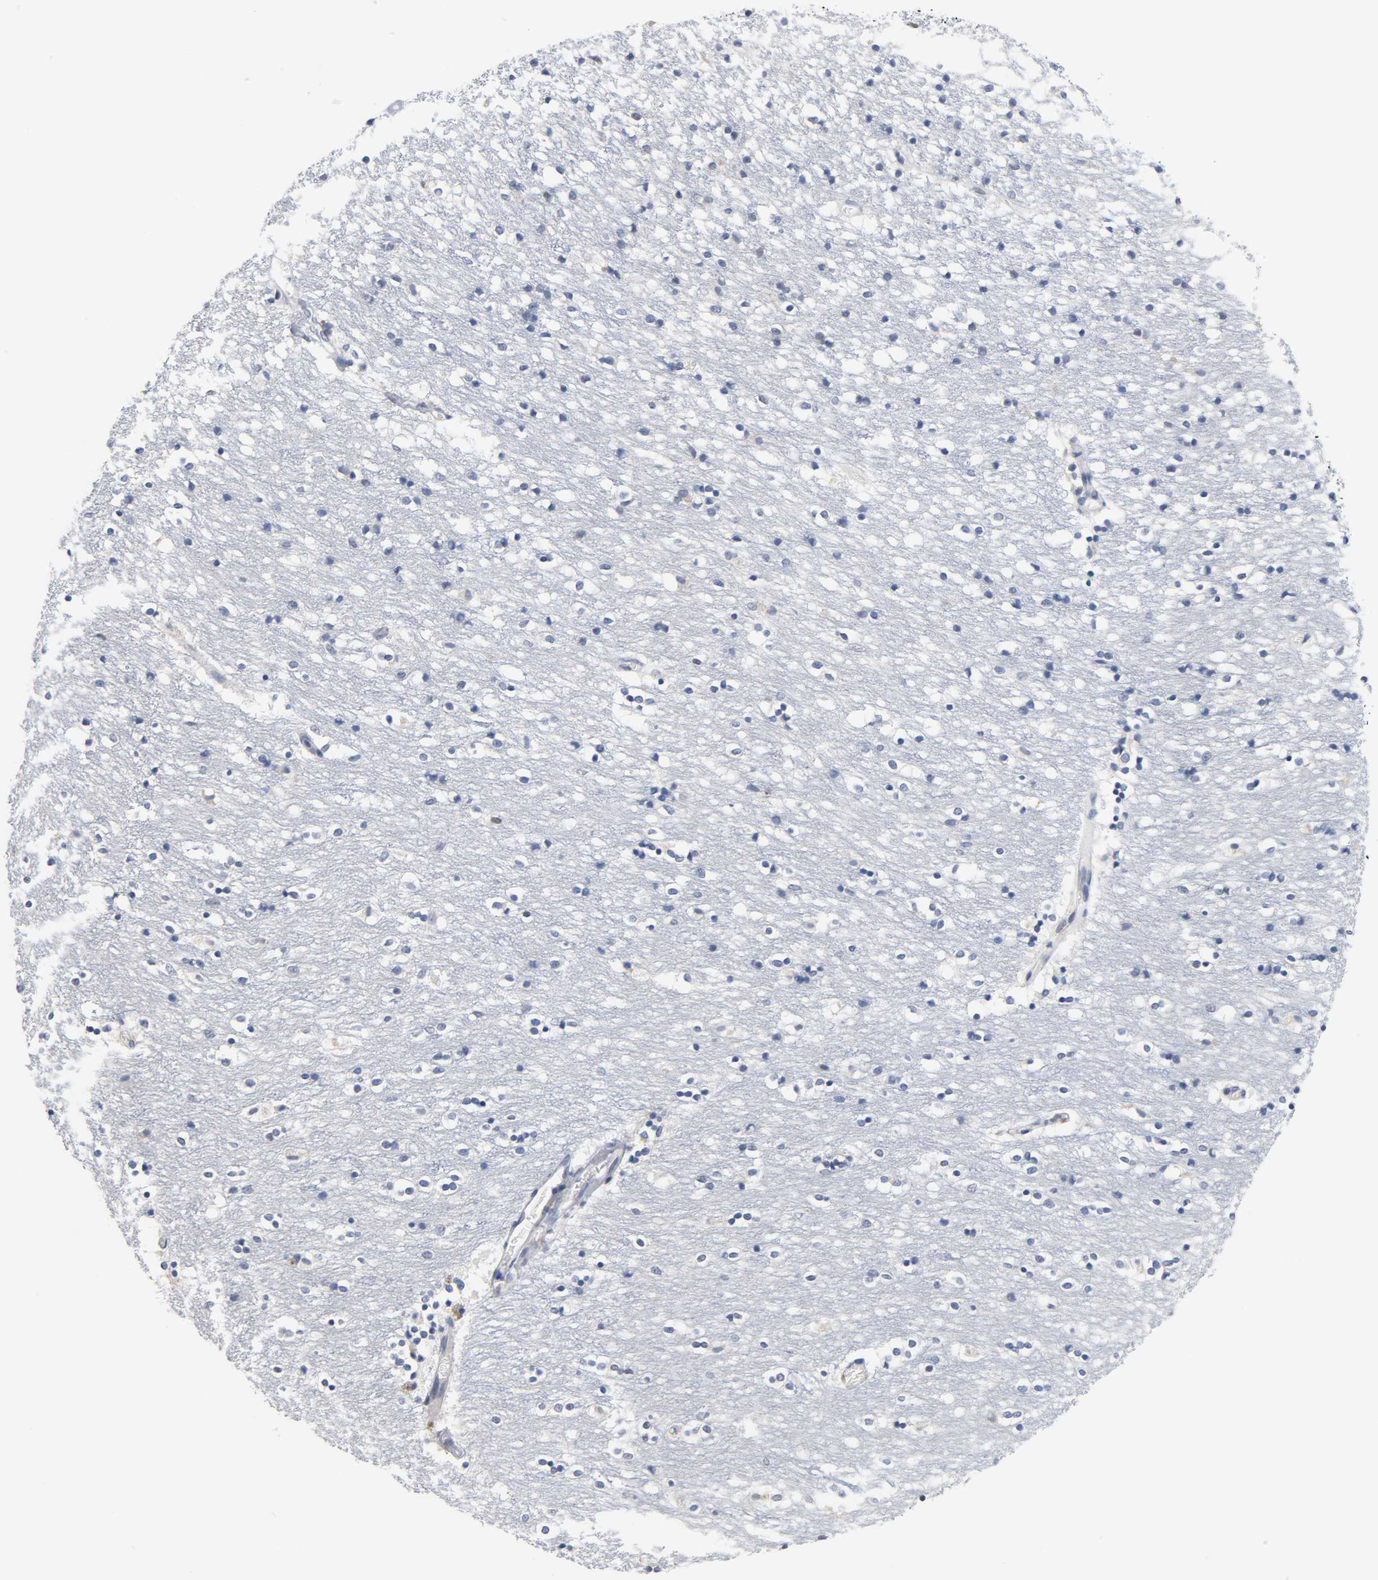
{"staining": {"intensity": "weak", "quantity": "<25%", "location": "cytoplasmic/membranous"}, "tissue": "caudate", "cell_type": "Glial cells", "image_type": "normal", "snomed": [{"axis": "morphology", "description": "Normal tissue, NOS"}, {"axis": "topography", "description": "Lateral ventricle wall"}], "caption": "High power microscopy histopathology image of an immunohistochemistry (IHC) photomicrograph of benign caudate, revealing no significant positivity in glial cells.", "gene": "NFATC1", "patient": {"sex": "female", "age": 54}}